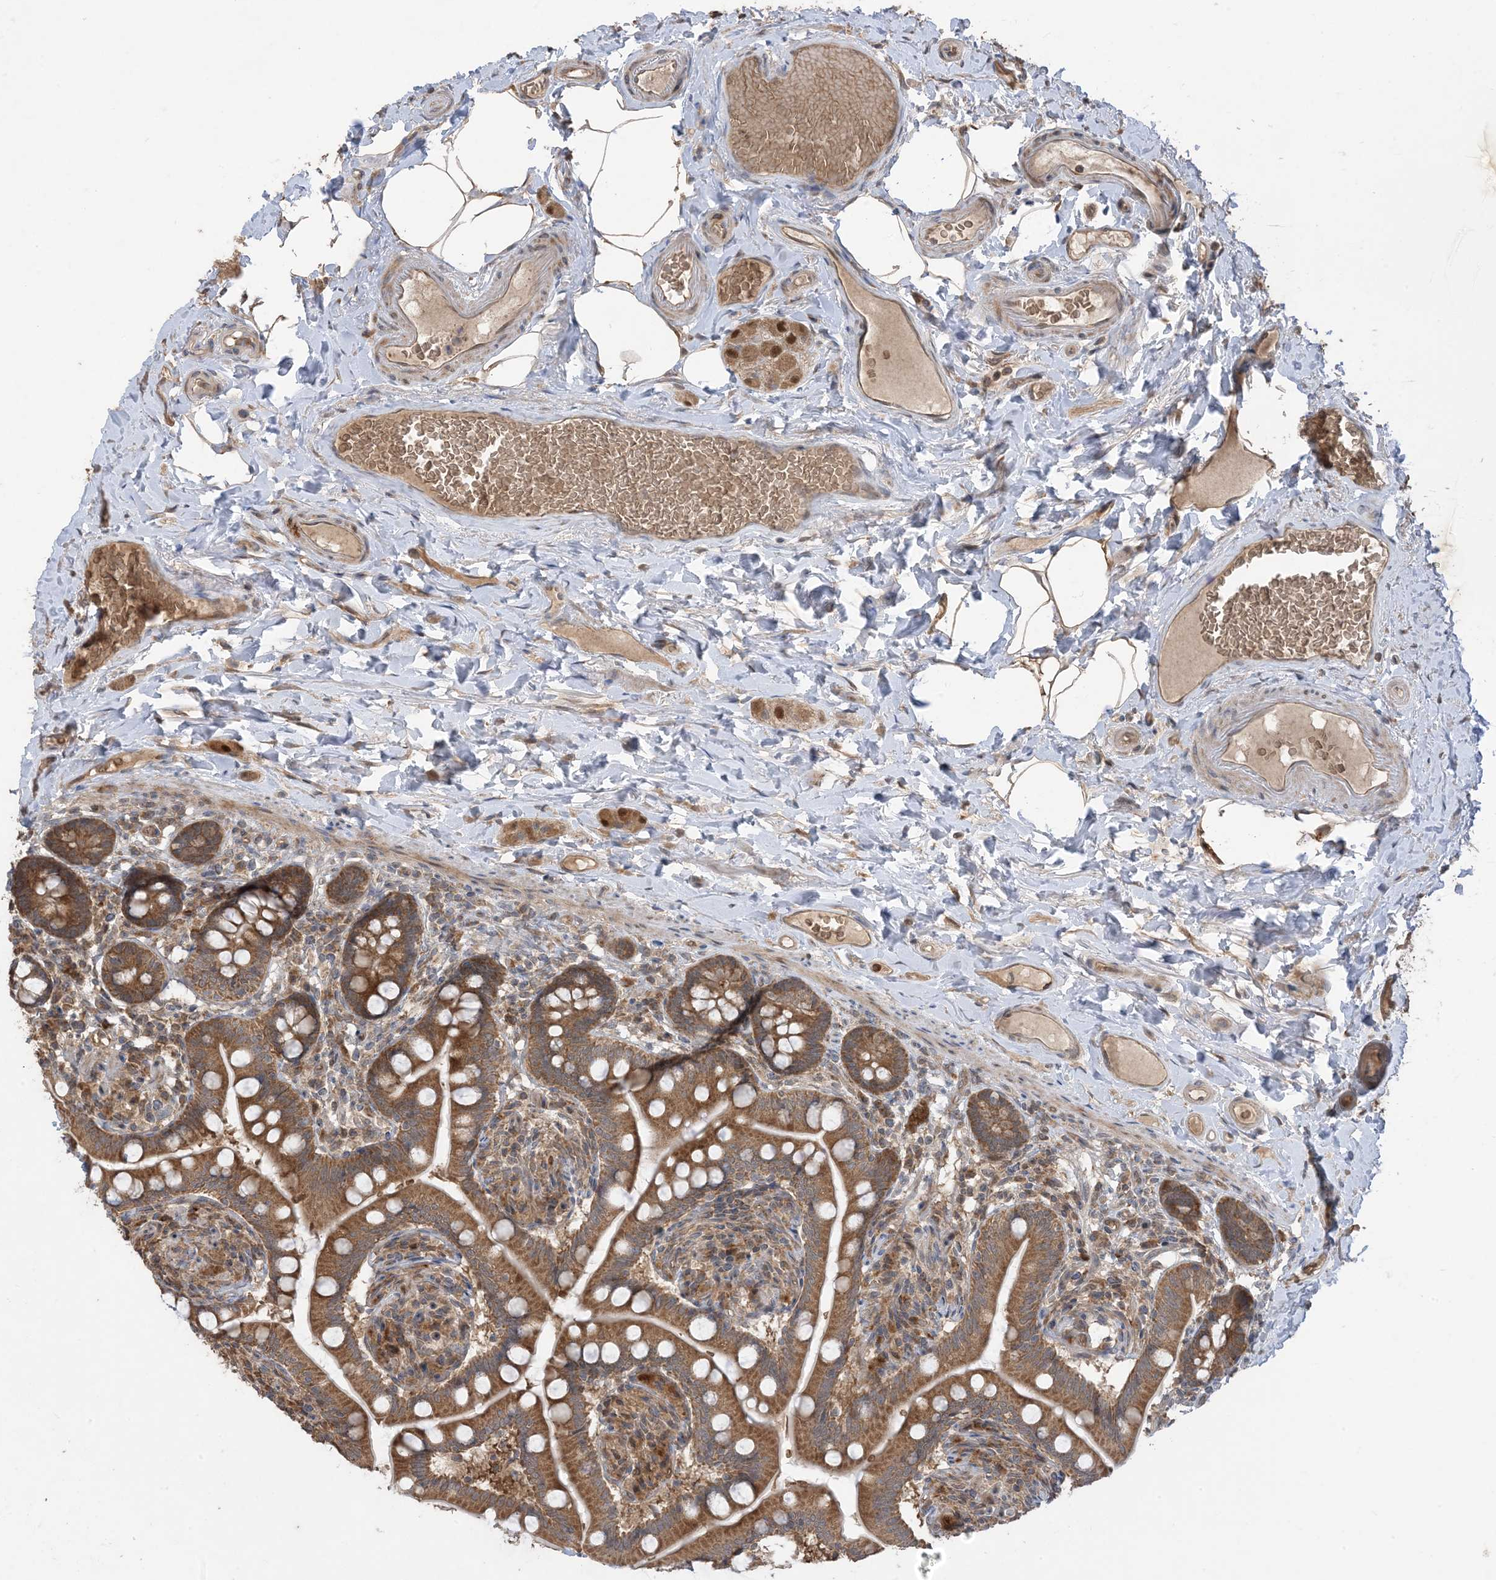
{"staining": {"intensity": "moderate", "quantity": ">75%", "location": "cytoplasmic/membranous"}, "tissue": "small intestine", "cell_type": "Glandular cells", "image_type": "normal", "snomed": [{"axis": "morphology", "description": "Normal tissue, NOS"}, {"axis": "topography", "description": "Small intestine"}], "caption": "DAB immunohistochemical staining of unremarkable small intestine reveals moderate cytoplasmic/membranous protein staining in about >75% of glandular cells.", "gene": "PUSL1", "patient": {"sex": "female", "age": 64}}